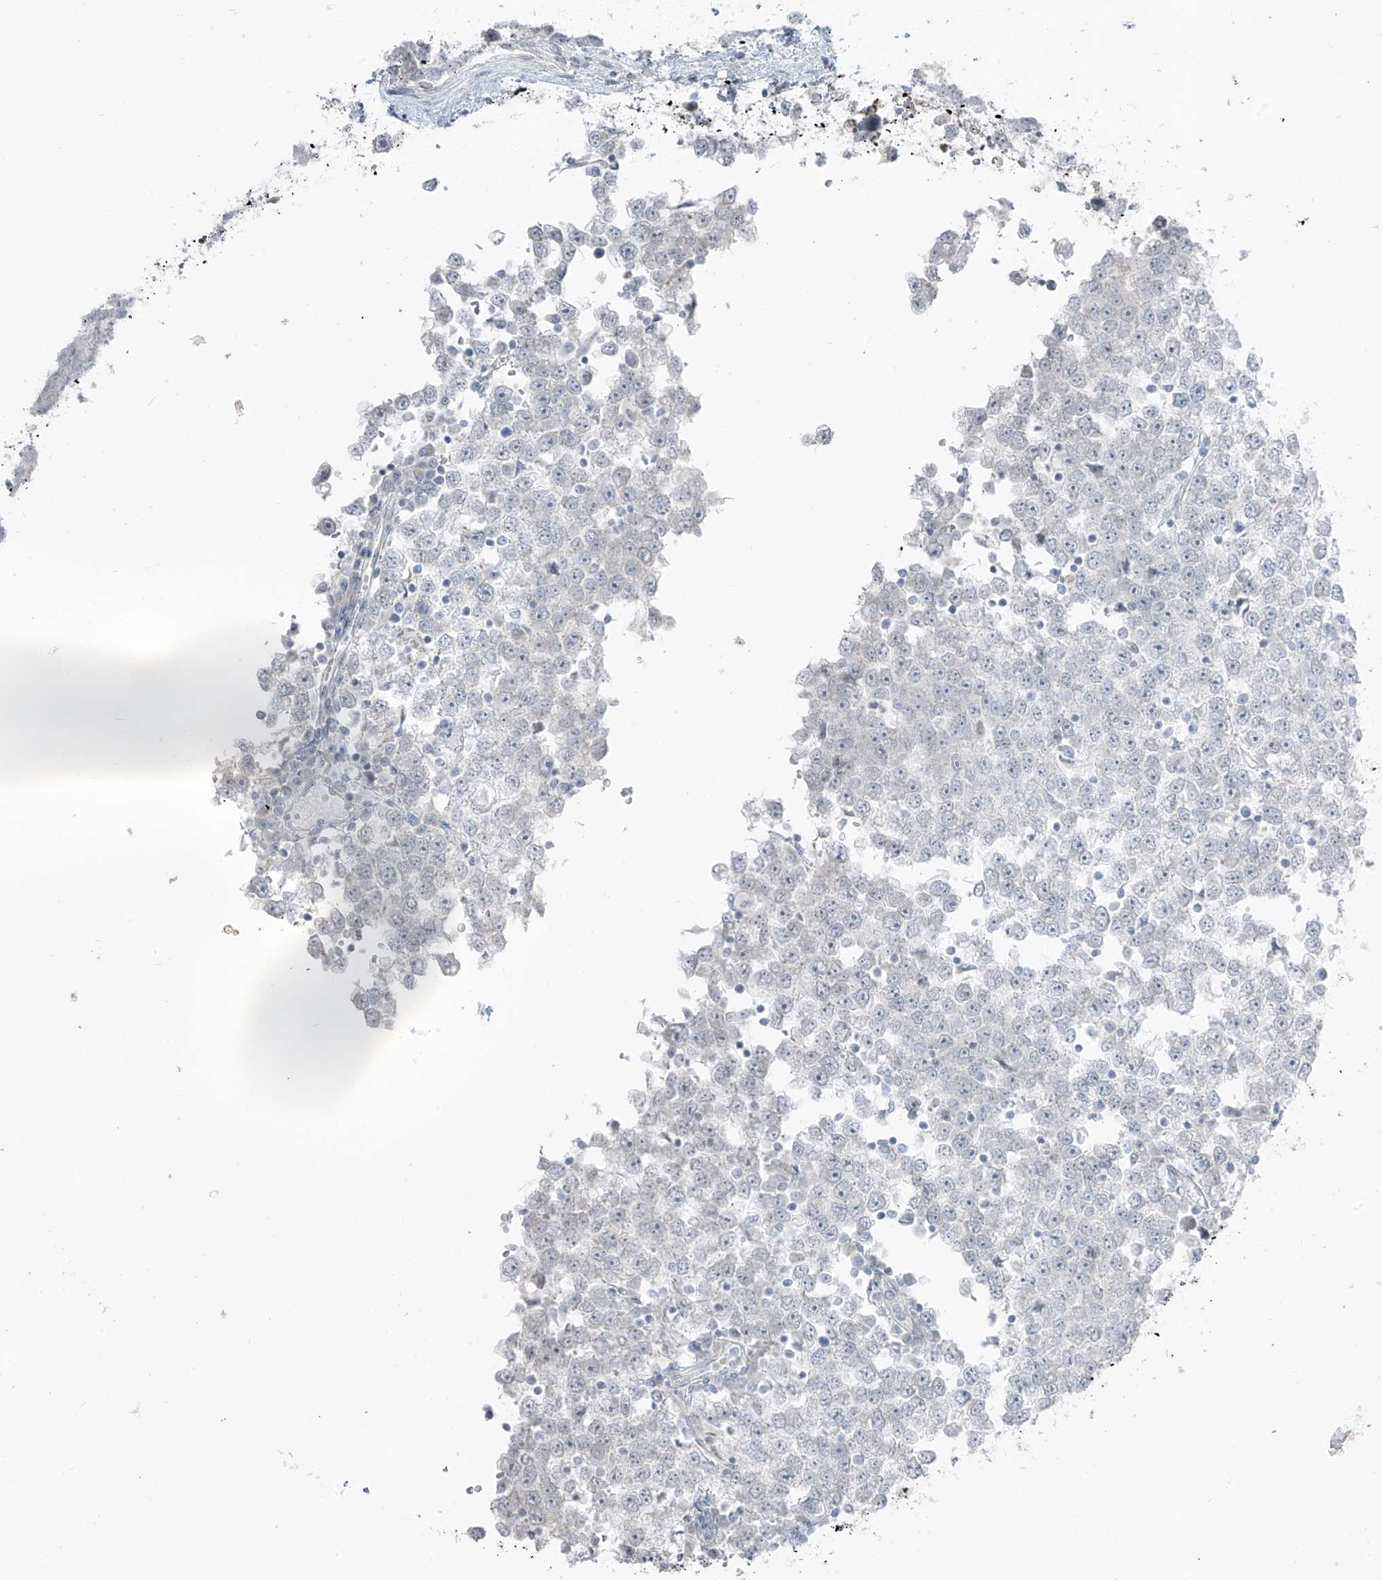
{"staining": {"intensity": "negative", "quantity": "none", "location": "none"}, "tissue": "testis cancer", "cell_type": "Tumor cells", "image_type": "cancer", "snomed": [{"axis": "morphology", "description": "Seminoma, NOS"}, {"axis": "topography", "description": "Testis"}], "caption": "High magnification brightfield microscopy of seminoma (testis) stained with DAB (brown) and counterstained with hematoxylin (blue): tumor cells show no significant staining.", "gene": "PRDM6", "patient": {"sex": "male", "age": 65}}